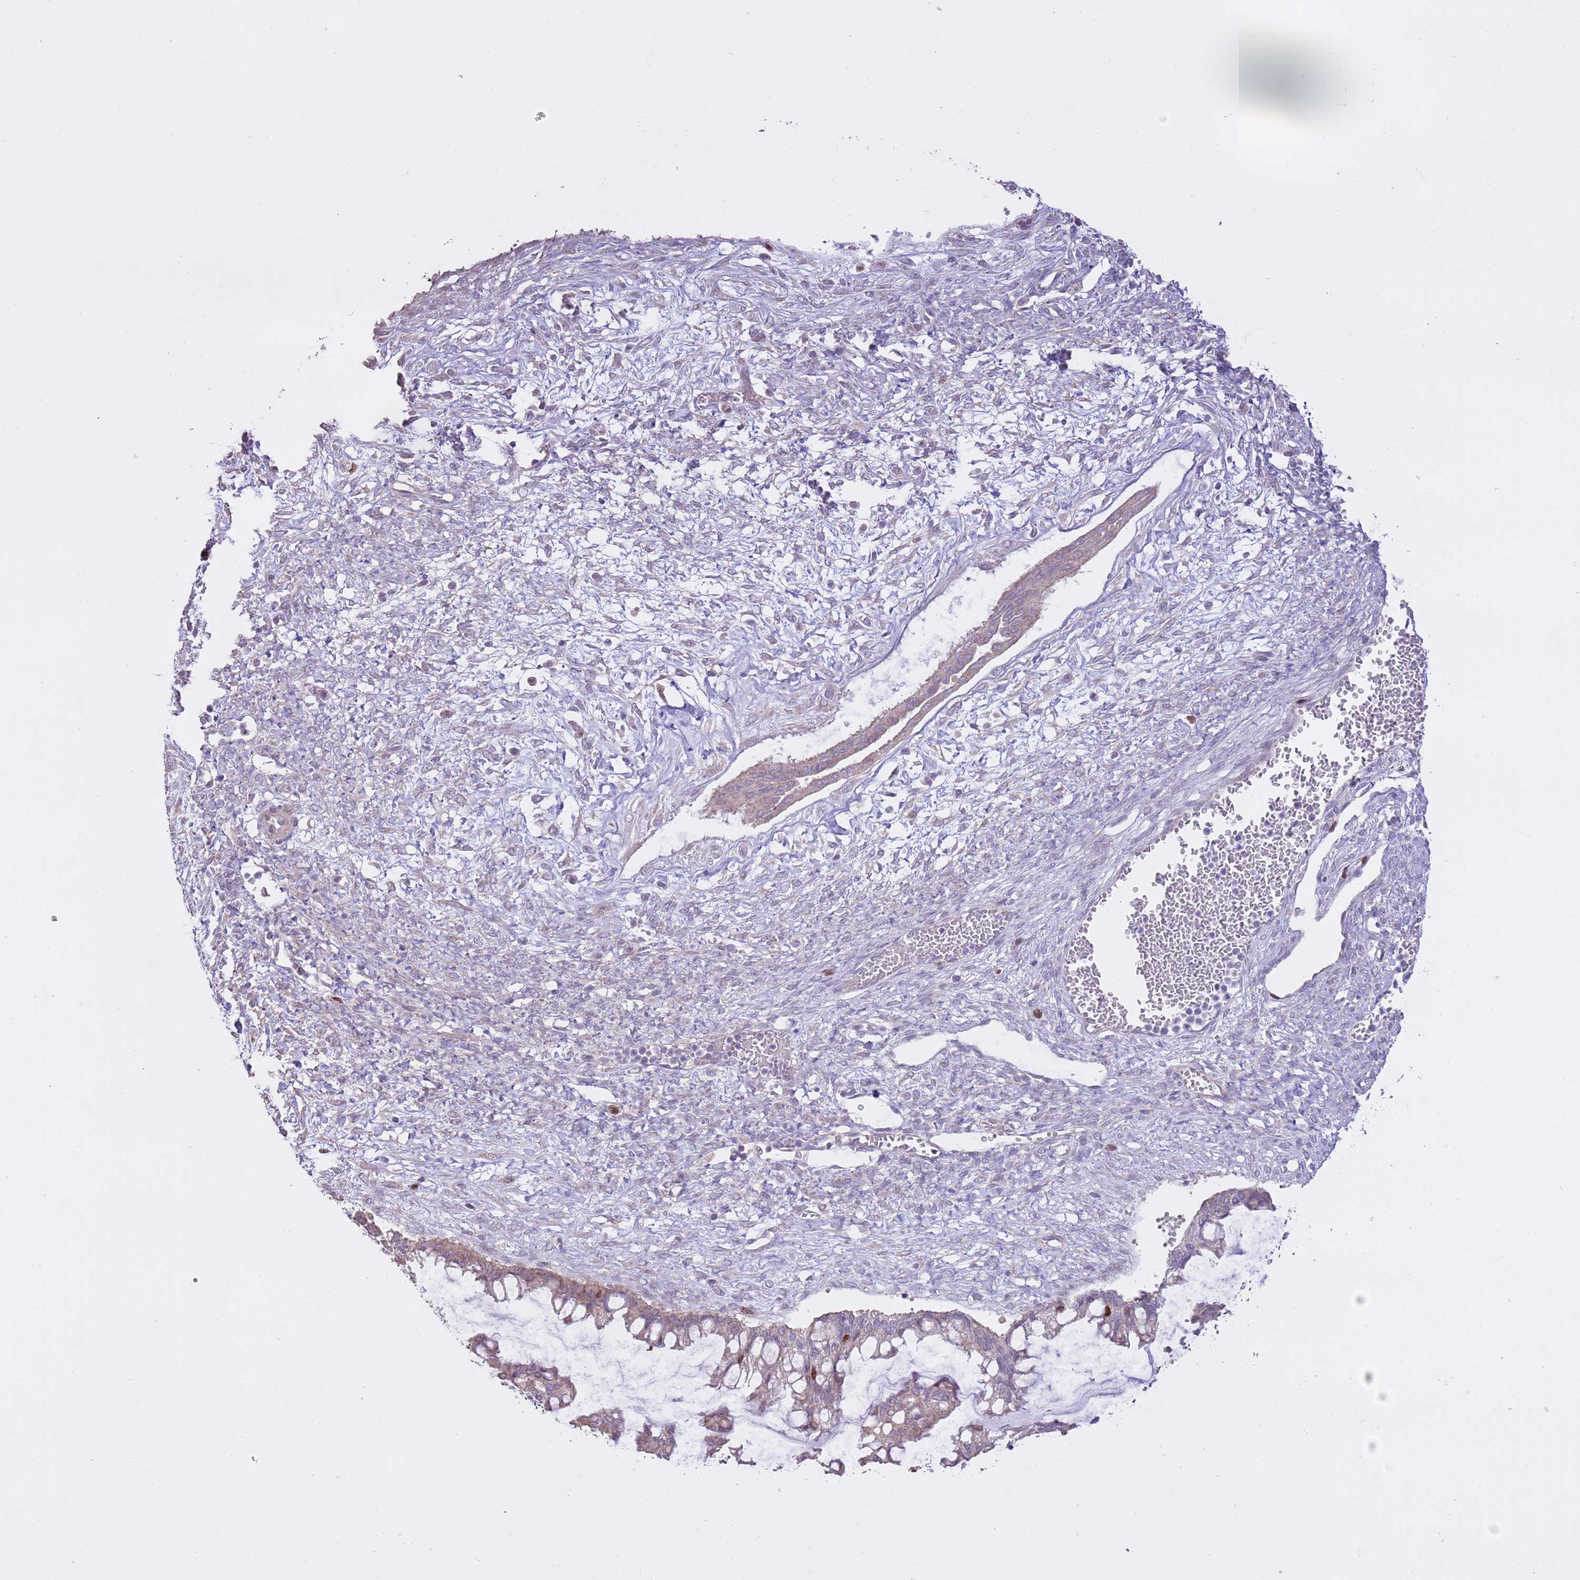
{"staining": {"intensity": "moderate", "quantity": "<25%", "location": "nuclear"}, "tissue": "ovarian cancer", "cell_type": "Tumor cells", "image_type": "cancer", "snomed": [{"axis": "morphology", "description": "Cystadenocarcinoma, mucinous, NOS"}, {"axis": "topography", "description": "Ovary"}], "caption": "An immunohistochemistry photomicrograph of neoplastic tissue is shown. Protein staining in brown labels moderate nuclear positivity in mucinous cystadenocarcinoma (ovarian) within tumor cells. The staining was performed using DAB (3,3'-diaminobenzidine) to visualize the protein expression in brown, while the nuclei were stained in blue with hematoxylin (Magnification: 20x).", "gene": "GMNN", "patient": {"sex": "female", "age": 73}}